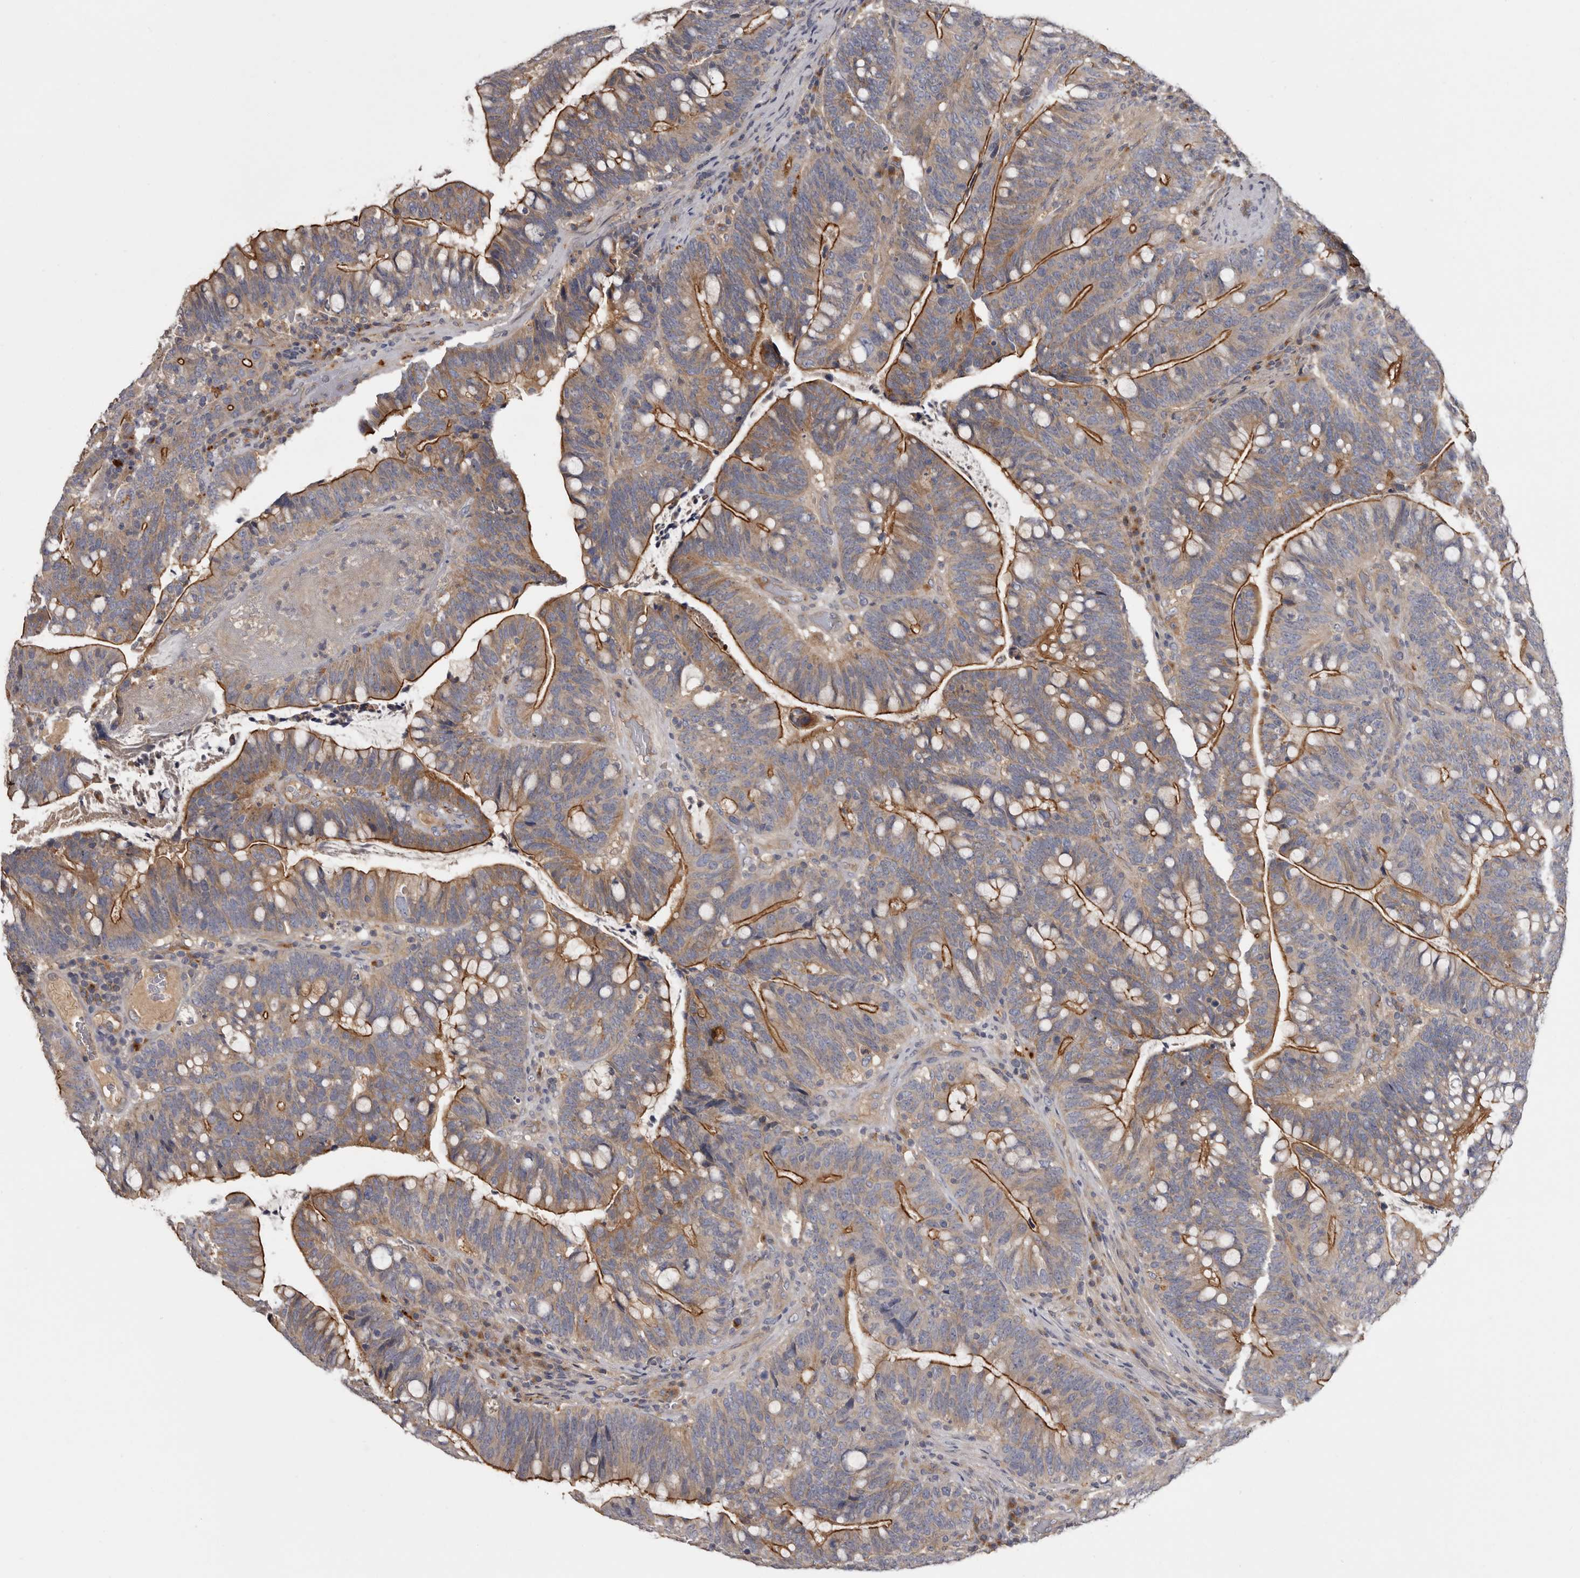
{"staining": {"intensity": "strong", "quantity": "25%-75%", "location": "cytoplasmic/membranous"}, "tissue": "colorectal cancer", "cell_type": "Tumor cells", "image_type": "cancer", "snomed": [{"axis": "morphology", "description": "Adenocarcinoma, NOS"}, {"axis": "topography", "description": "Colon"}], "caption": "IHC (DAB (3,3'-diaminobenzidine)) staining of colorectal cancer (adenocarcinoma) demonstrates strong cytoplasmic/membranous protein staining in about 25%-75% of tumor cells.", "gene": "INKA2", "patient": {"sex": "female", "age": 66}}